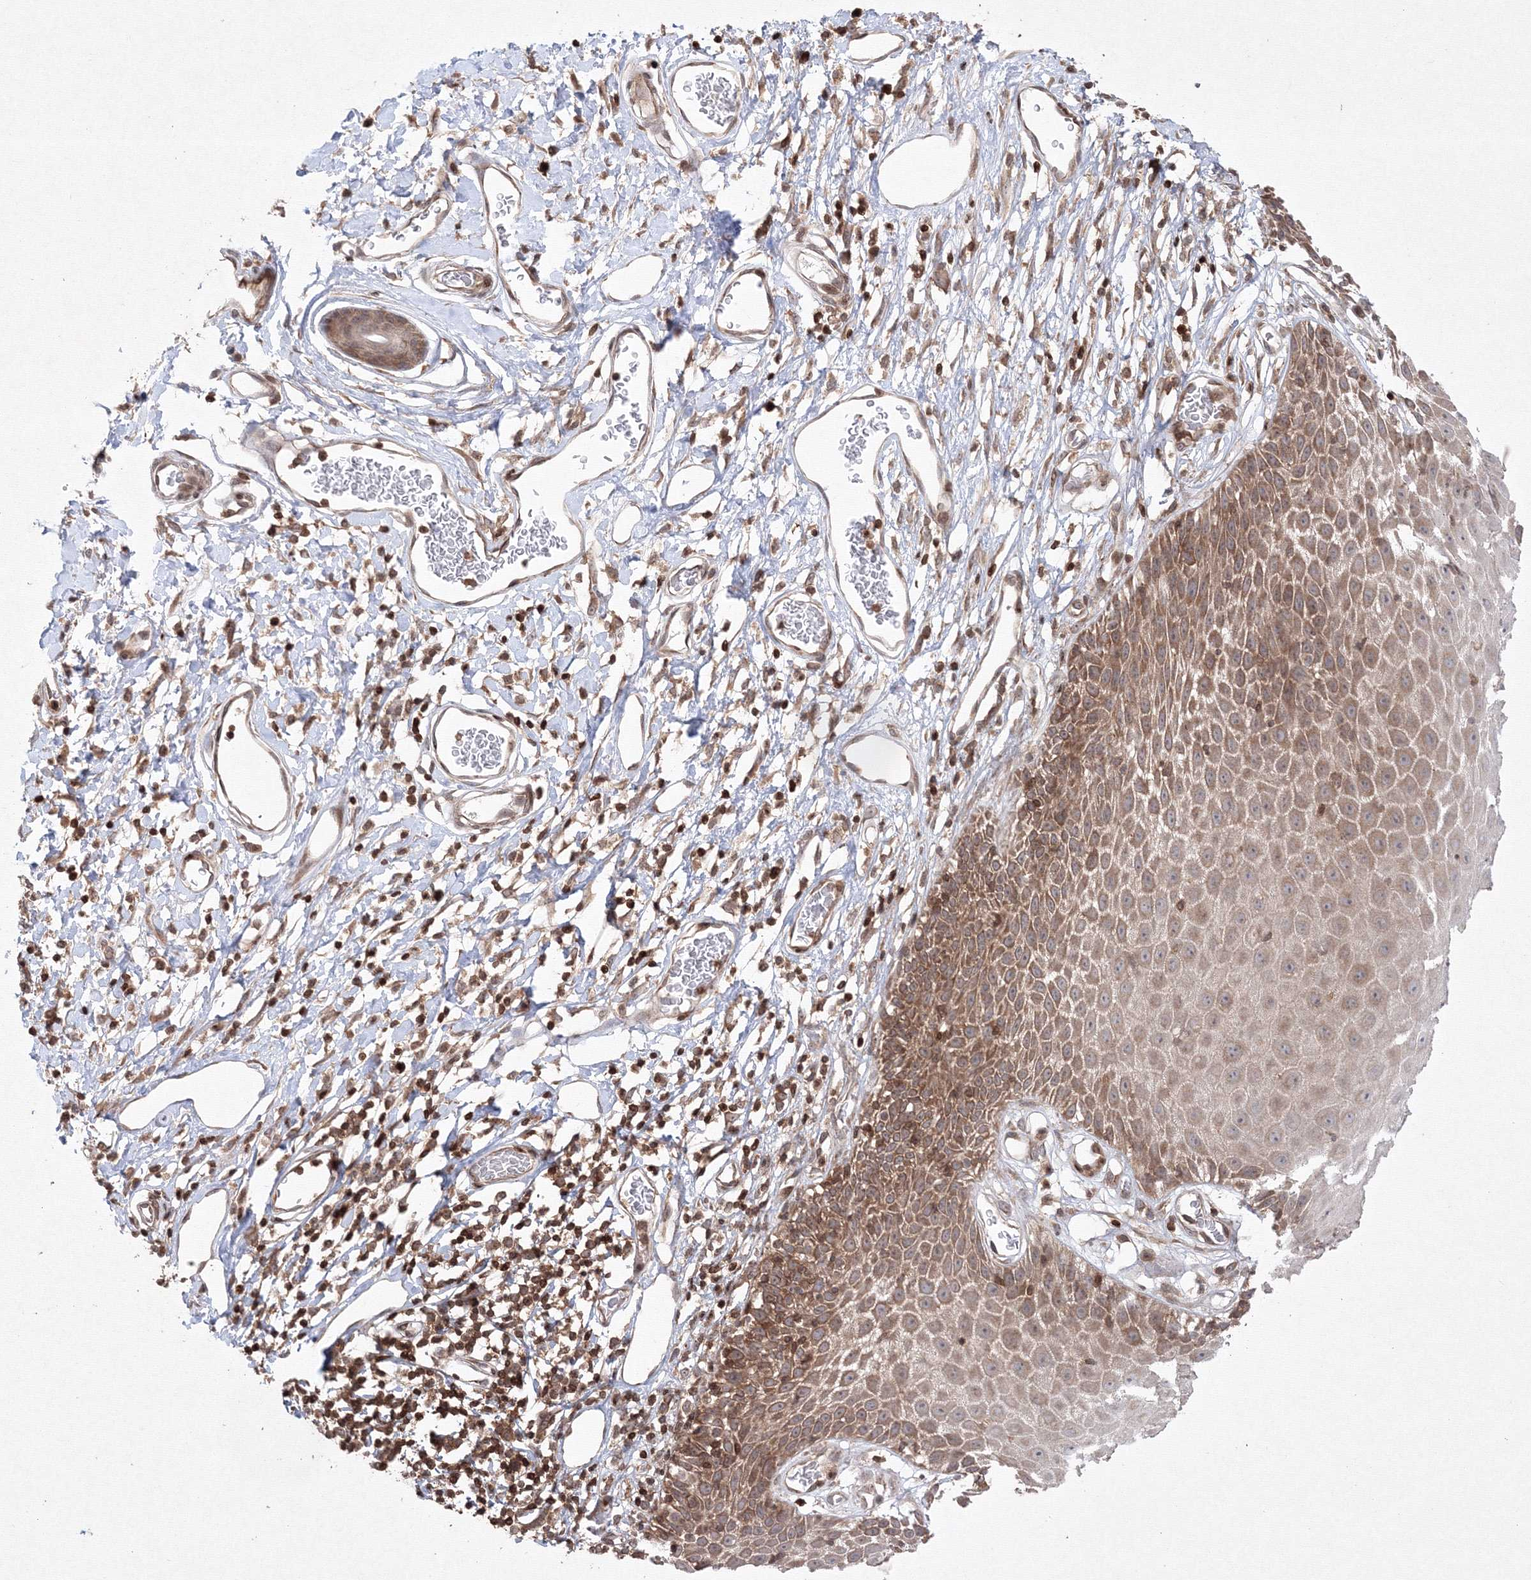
{"staining": {"intensity": "moderate", "quantity": ">75%", "location": "cytoplasmic/membranous"}, "tissue": "skin", "cell_type": "Epidermal cells", "image_type": "normal", "snomed": [{"axis": "morphology", "description": "Normal tissue, NOS"}, {"axis": "topography", "description": "Vulva"}], "caption": "Human skin stained with a brown dye demonstrates moderate cytoplasmic/membranous positive expression in about >75% of epidermal cells.", "gene": "MKRN2", "patient": {"sex": "female", "age": 68}}